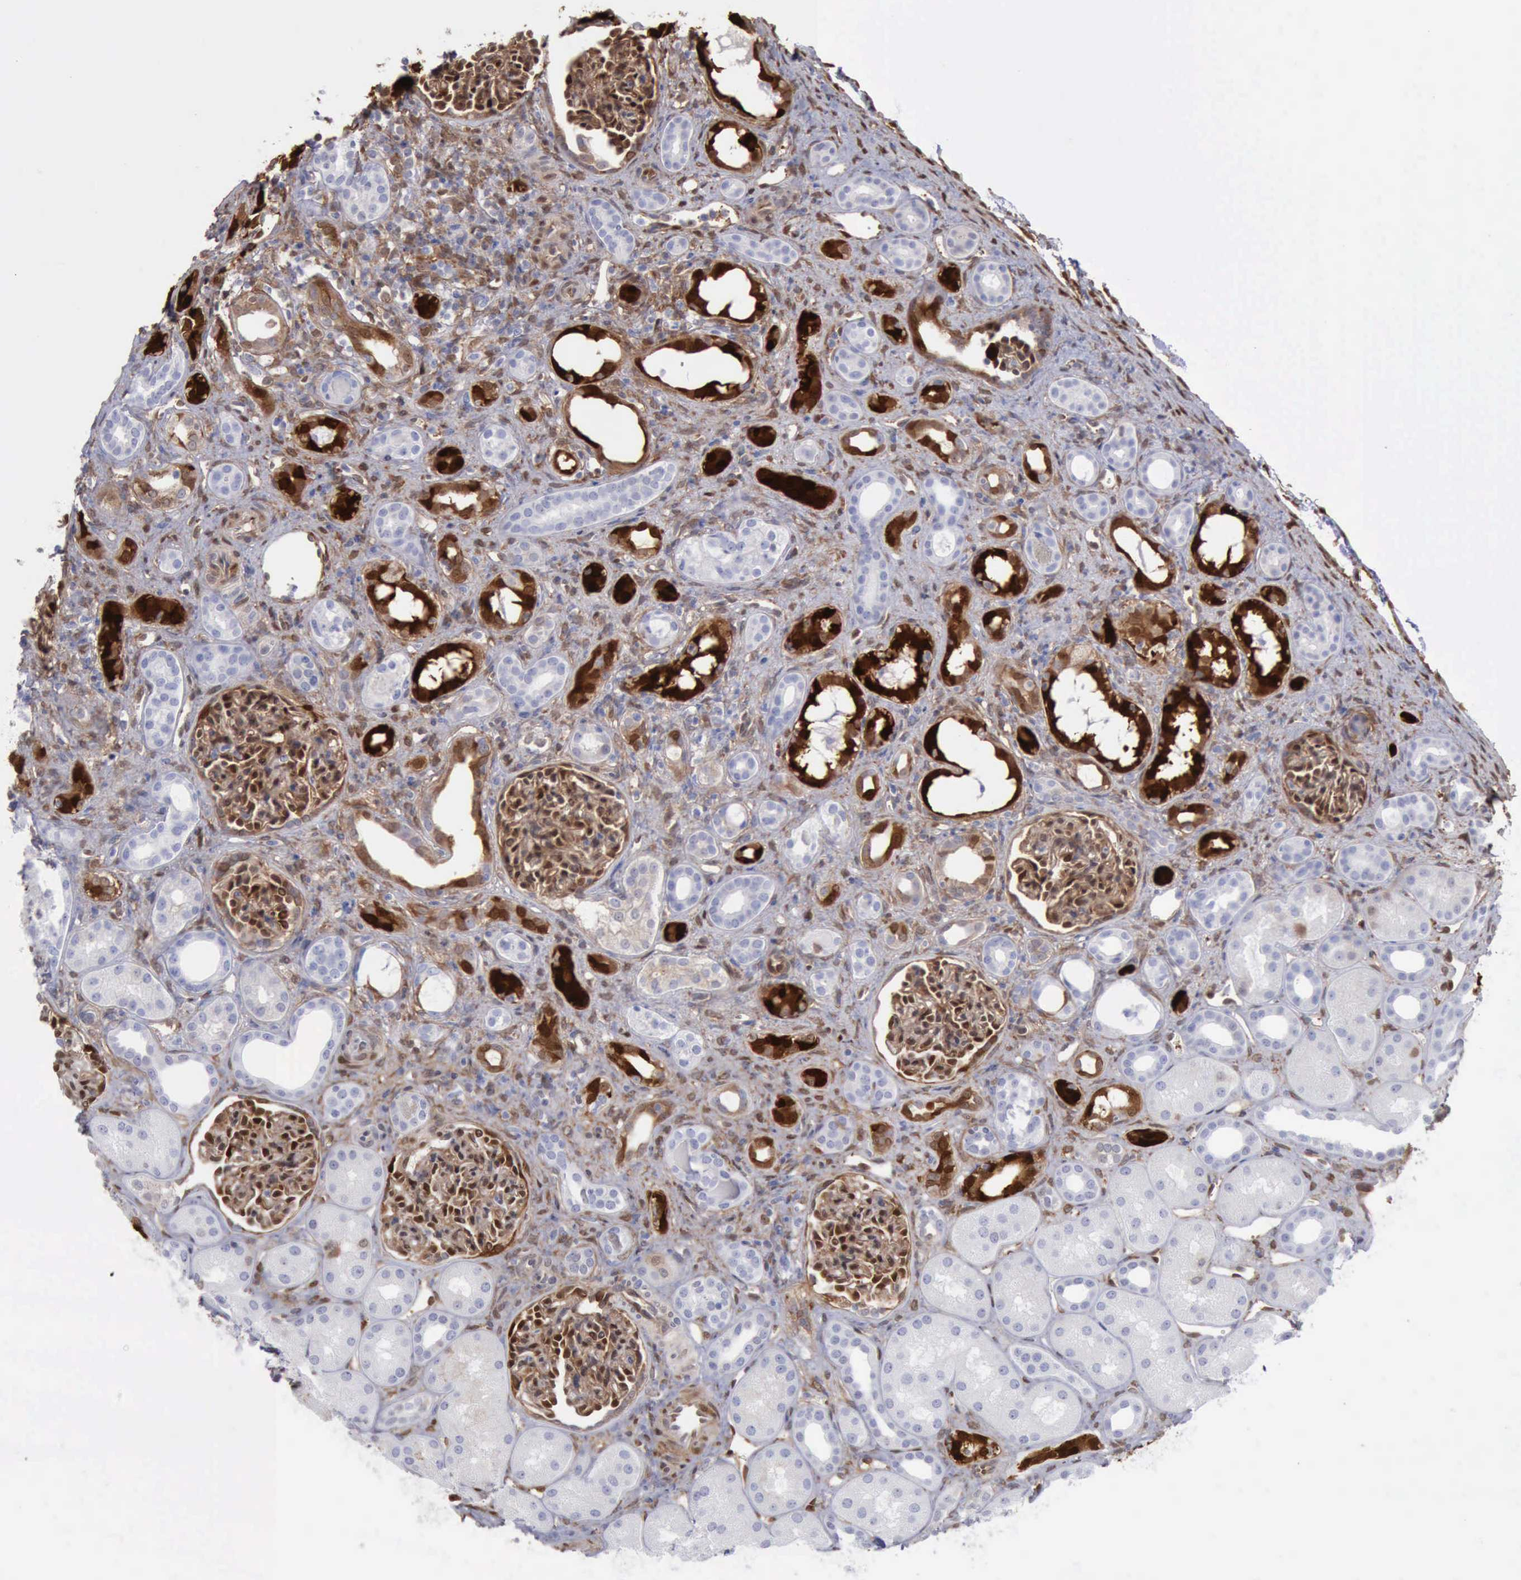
{"staining": {"intensity": "moderate", "quantity": "25%-75%", "location": "cytoplasmic/membranous,nuclear"}, "tissue": "kidney", "cell_type": "Cells in glomeruli", "image_type": "normal", "snomed": [{"axis": "morphology", "description": "Normal tissue, NOS"}, {"axis": "topography", "description": "Kidney"}], "caption": "An immunohistochemistry (IHC) micrograph of unremarkable tissue is shown. Protein staining in brown shows moderate cytoplasmic/membranous,nuclear positivity in kidney within cells in glomeruli. The staining was performed using DAB to visualize the protein expression in brown, while the nuclei were stained in blue with hematoxylin (Magnification: 20x).", "gene": "FHL1", "patient": {"sex": "male", "age": 7}}